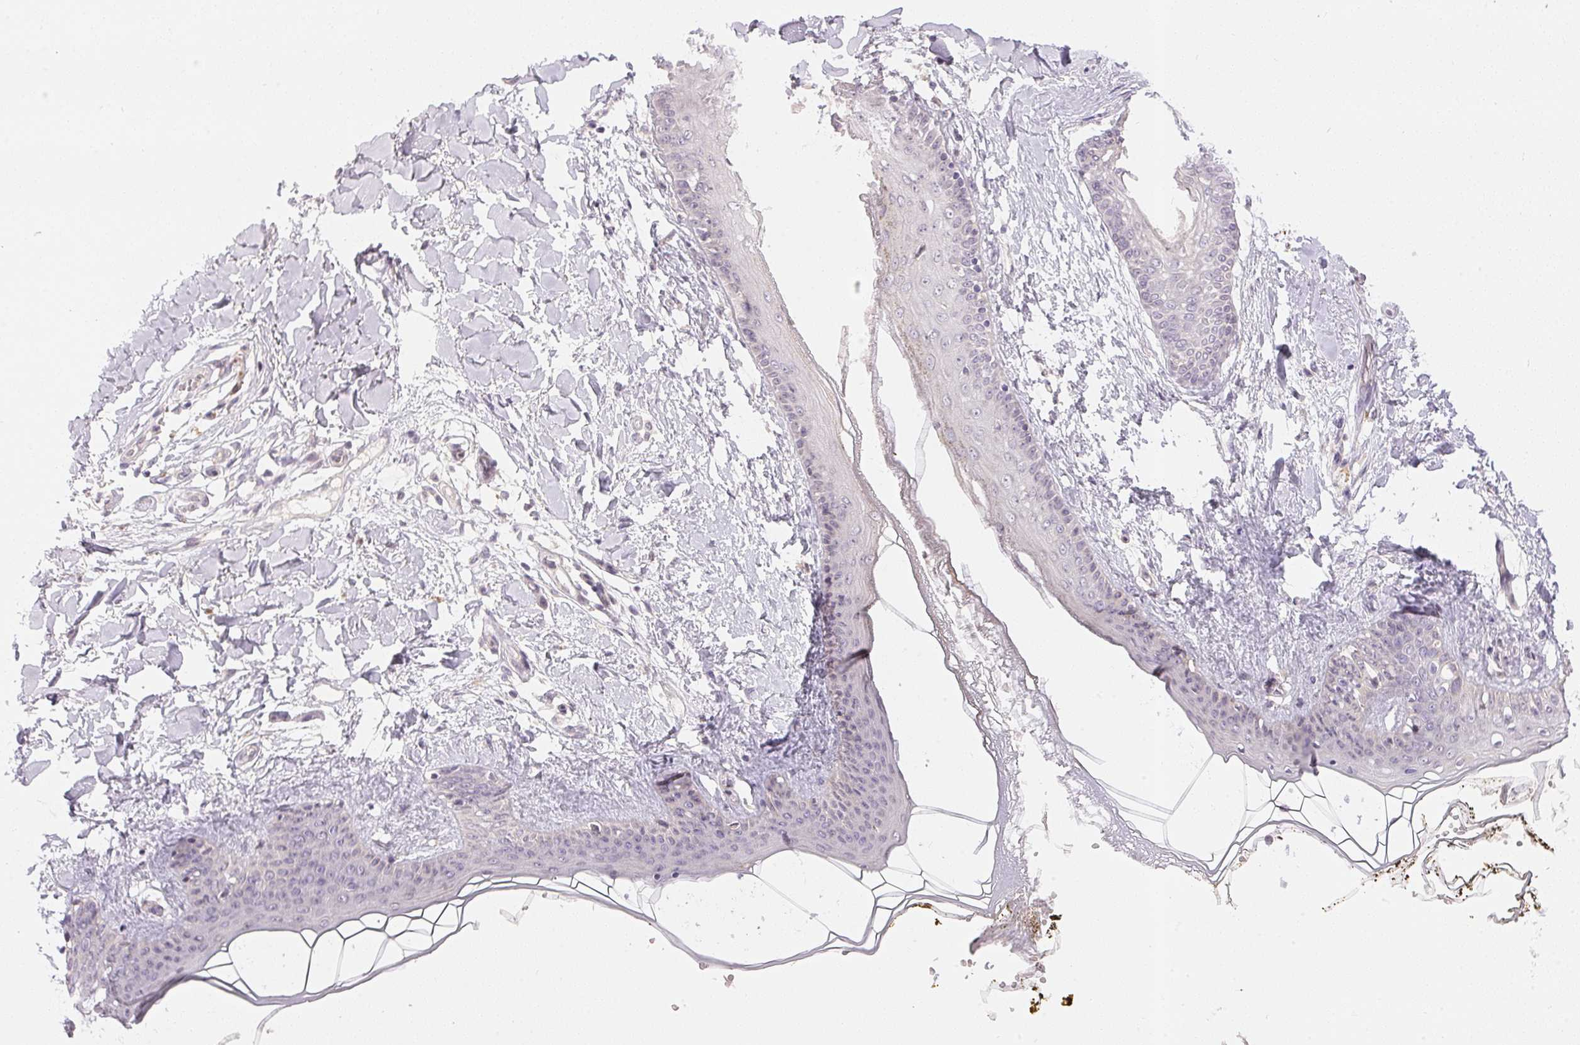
{"staining": {"intensity": "negative", "quantity": "none", "location": "none"}, "tissue": "skin", "cell_type": "Fibroblasts", "image_type": "normal", "snomed": [{"axis": "morphology", "description": "Normal tissue, NOS"}, {"axis": "topography", "description": "Skin"}], "caption": "Immunohistochemical staining of benign skin exhibits no significant positivity in fibroblasts. The staining was performed using DAB (3,3'-diaminobenzidine) to visualize the protein expression in brown, while the nuclei were stained in blue with hematoxylin (Magnification: 20x).", "gene": "TTC23L", "patient": {"sex": "female", "age": 34}}